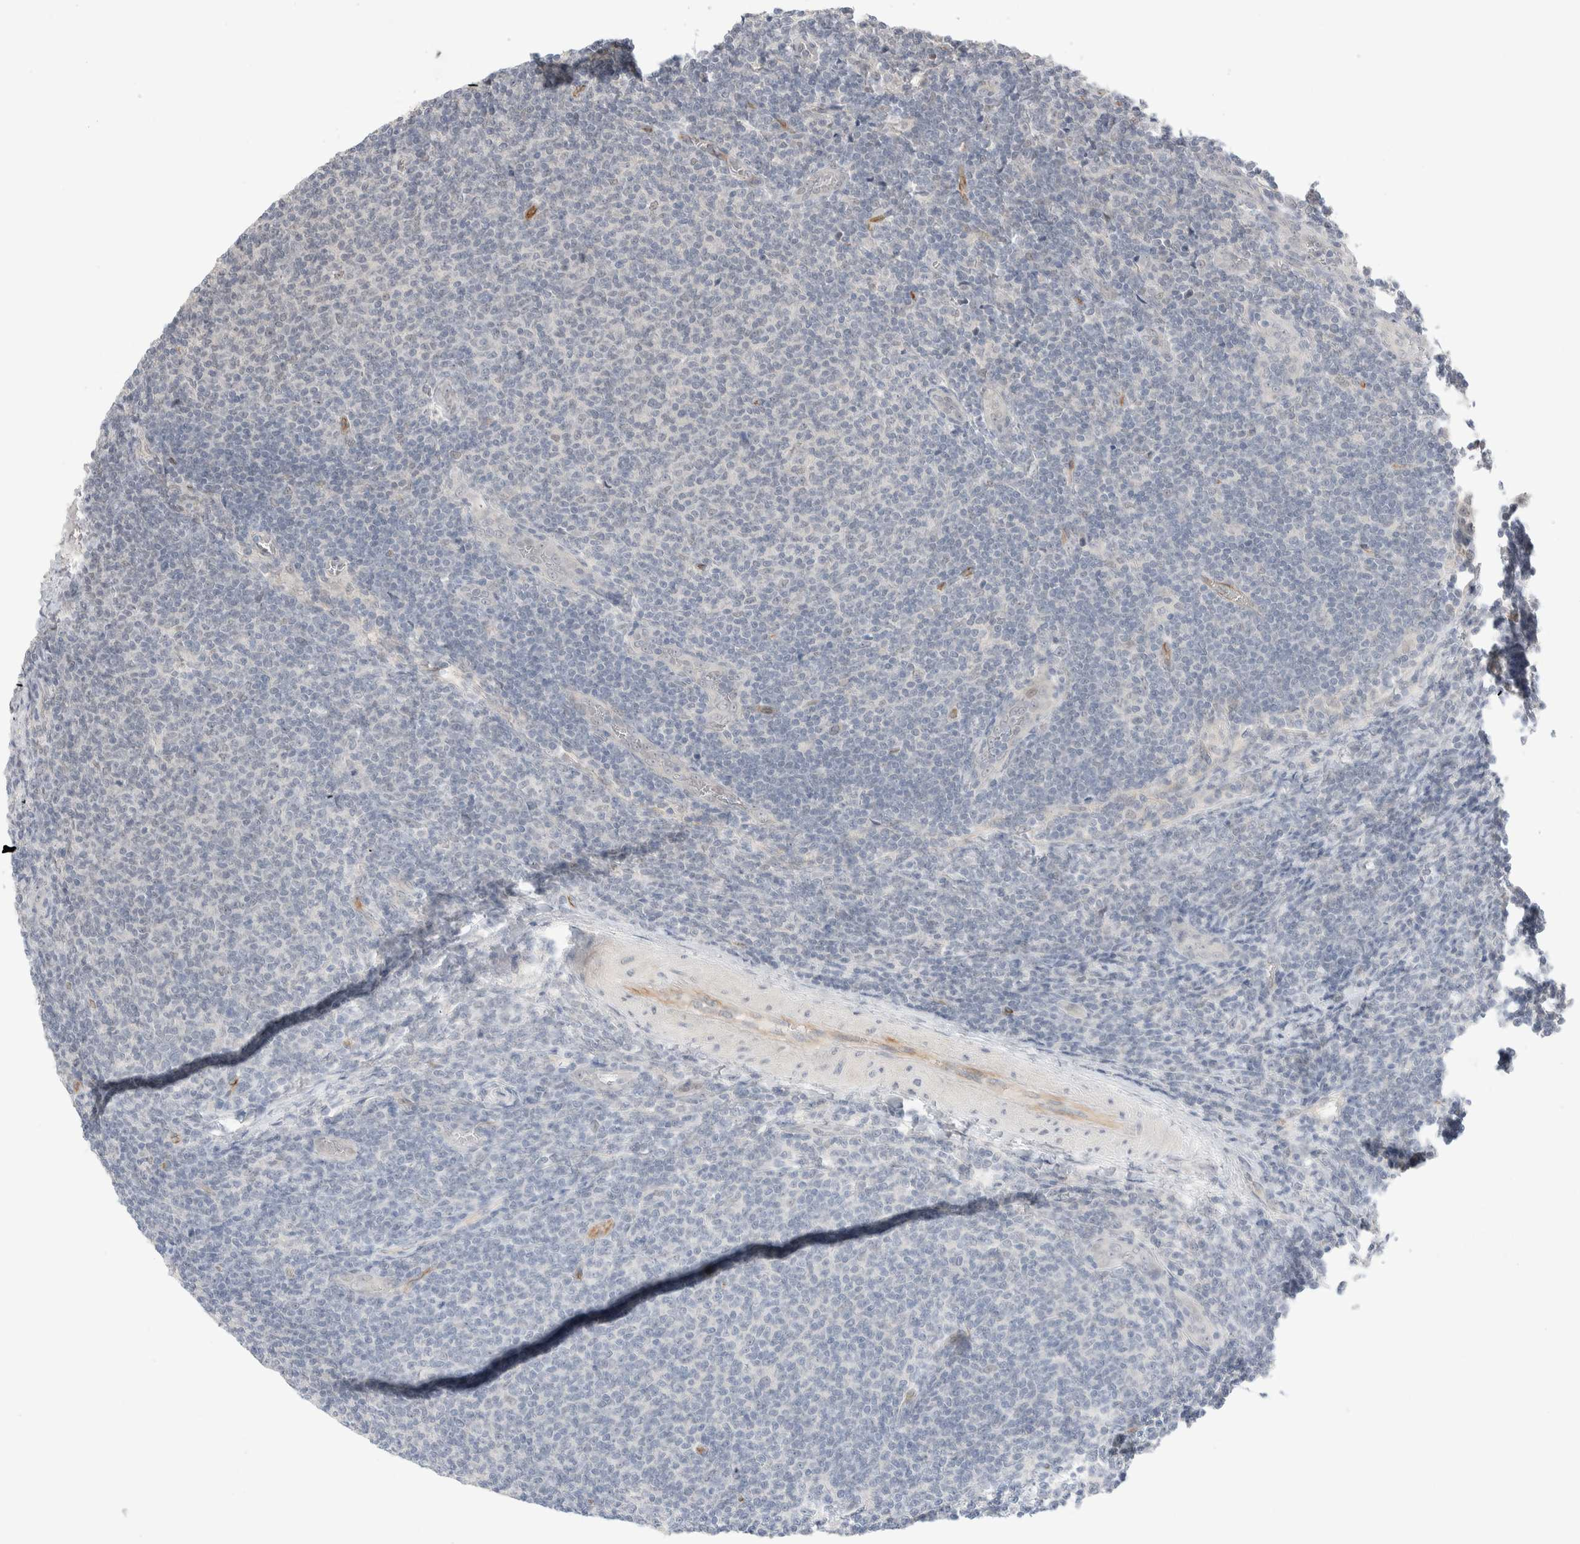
{"staining": {"intensity": "negative", "quantity": "none", "location": "none"}, "tissue": "lymphoma", "cell_type": "Tumor cells", "image_type": "cancer", "snomed": [{"axis": "morphology", "description": "Malignant lymphoma, non-Hodgkin's type, Low grade"}, {"axis": "topography", "description": "Lymph node"}], "caption": "This is a image of IHC staining of low-grade malignant lymphoma, non-Hodgkin's type, which shows no positivity in tumor cells. (DAB immunohistochemistry (IHC) with hematoxylin counter stain).", "gene": "ZNF704", "patient": {"sex": "male", "age": 66}}